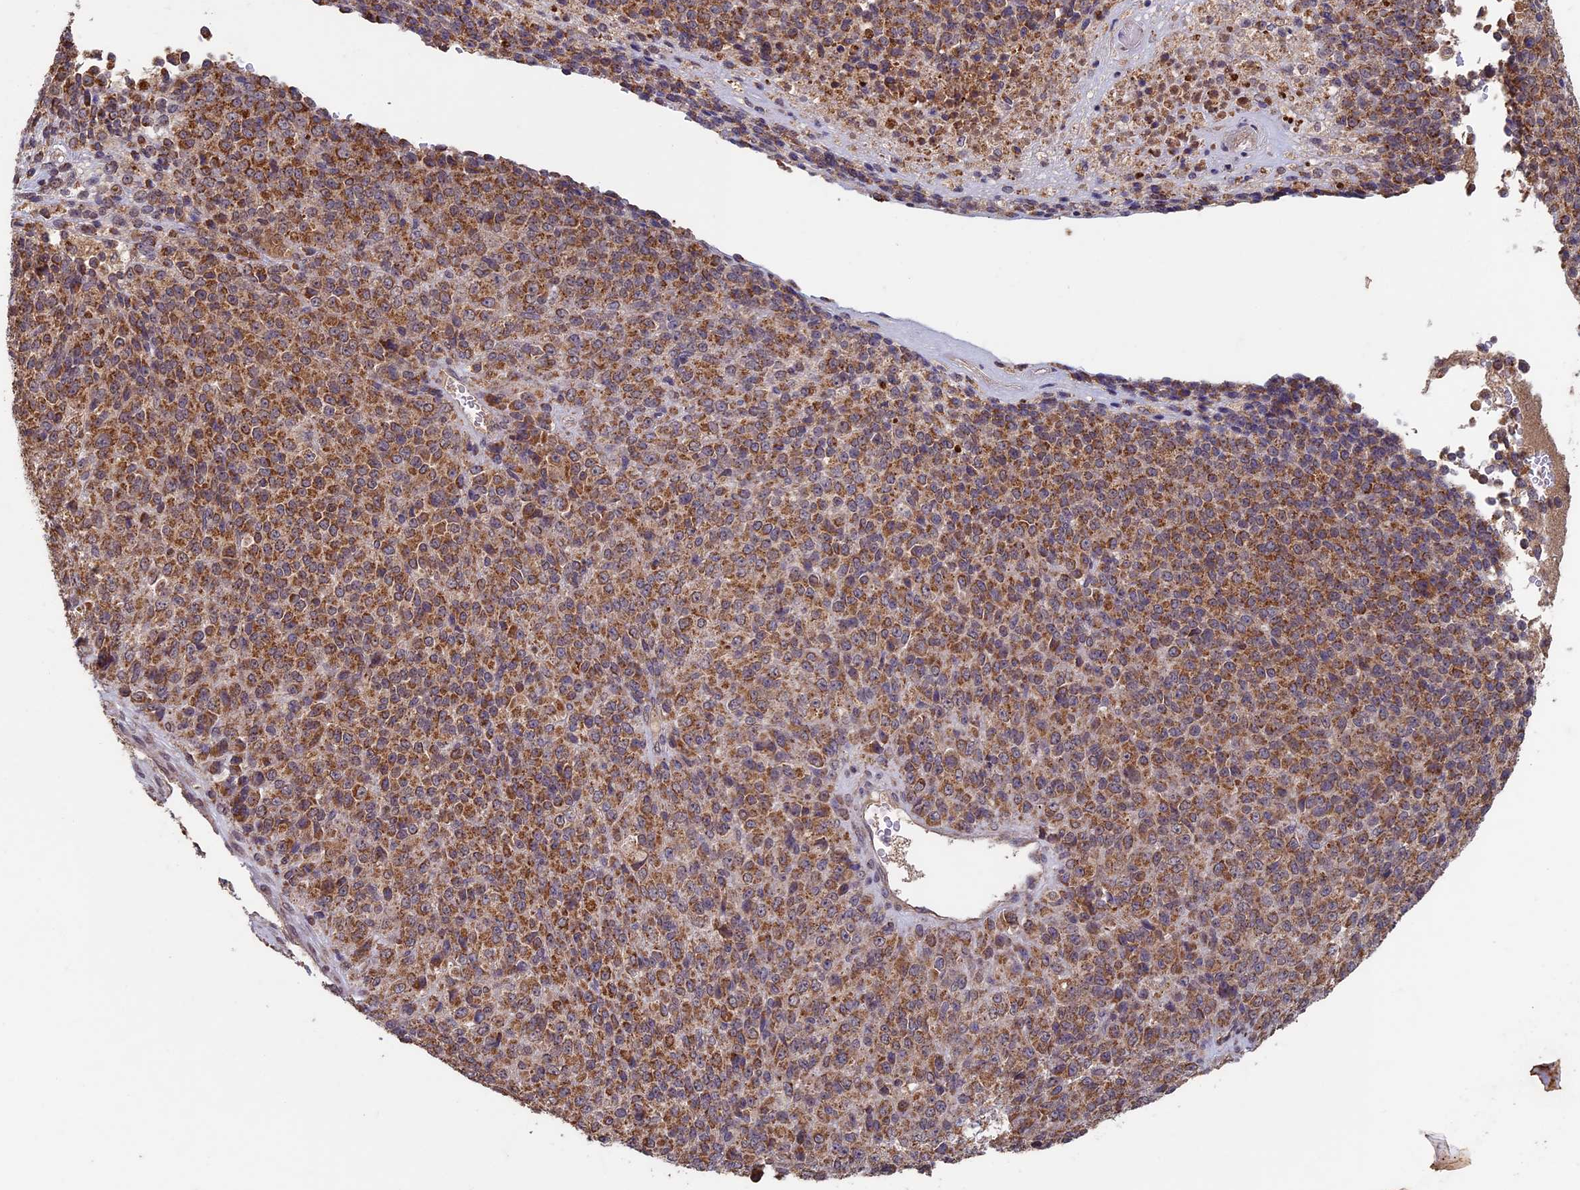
{"staining": {"intensity": "moderate", "quantity": ">75%", "location": "cytoplasmic/membranous"}, "tissue": "melanoma", "cell_type": "Tumor cells", "image_type": "cancer", "snomed": [{"axis": "morphology", "description": "Malignant melanoma, Metastatic site"}, {"axis": "topography", "description": "Brain"}], "caption": "Melanoma was stained to show a protein in brown. There is medium levels of moderate cytoplasmic/membranous staining in approximately >75% of tumor cells.", "gene": "RCCD1", "patient": {"sex": "female", "age": 56}}